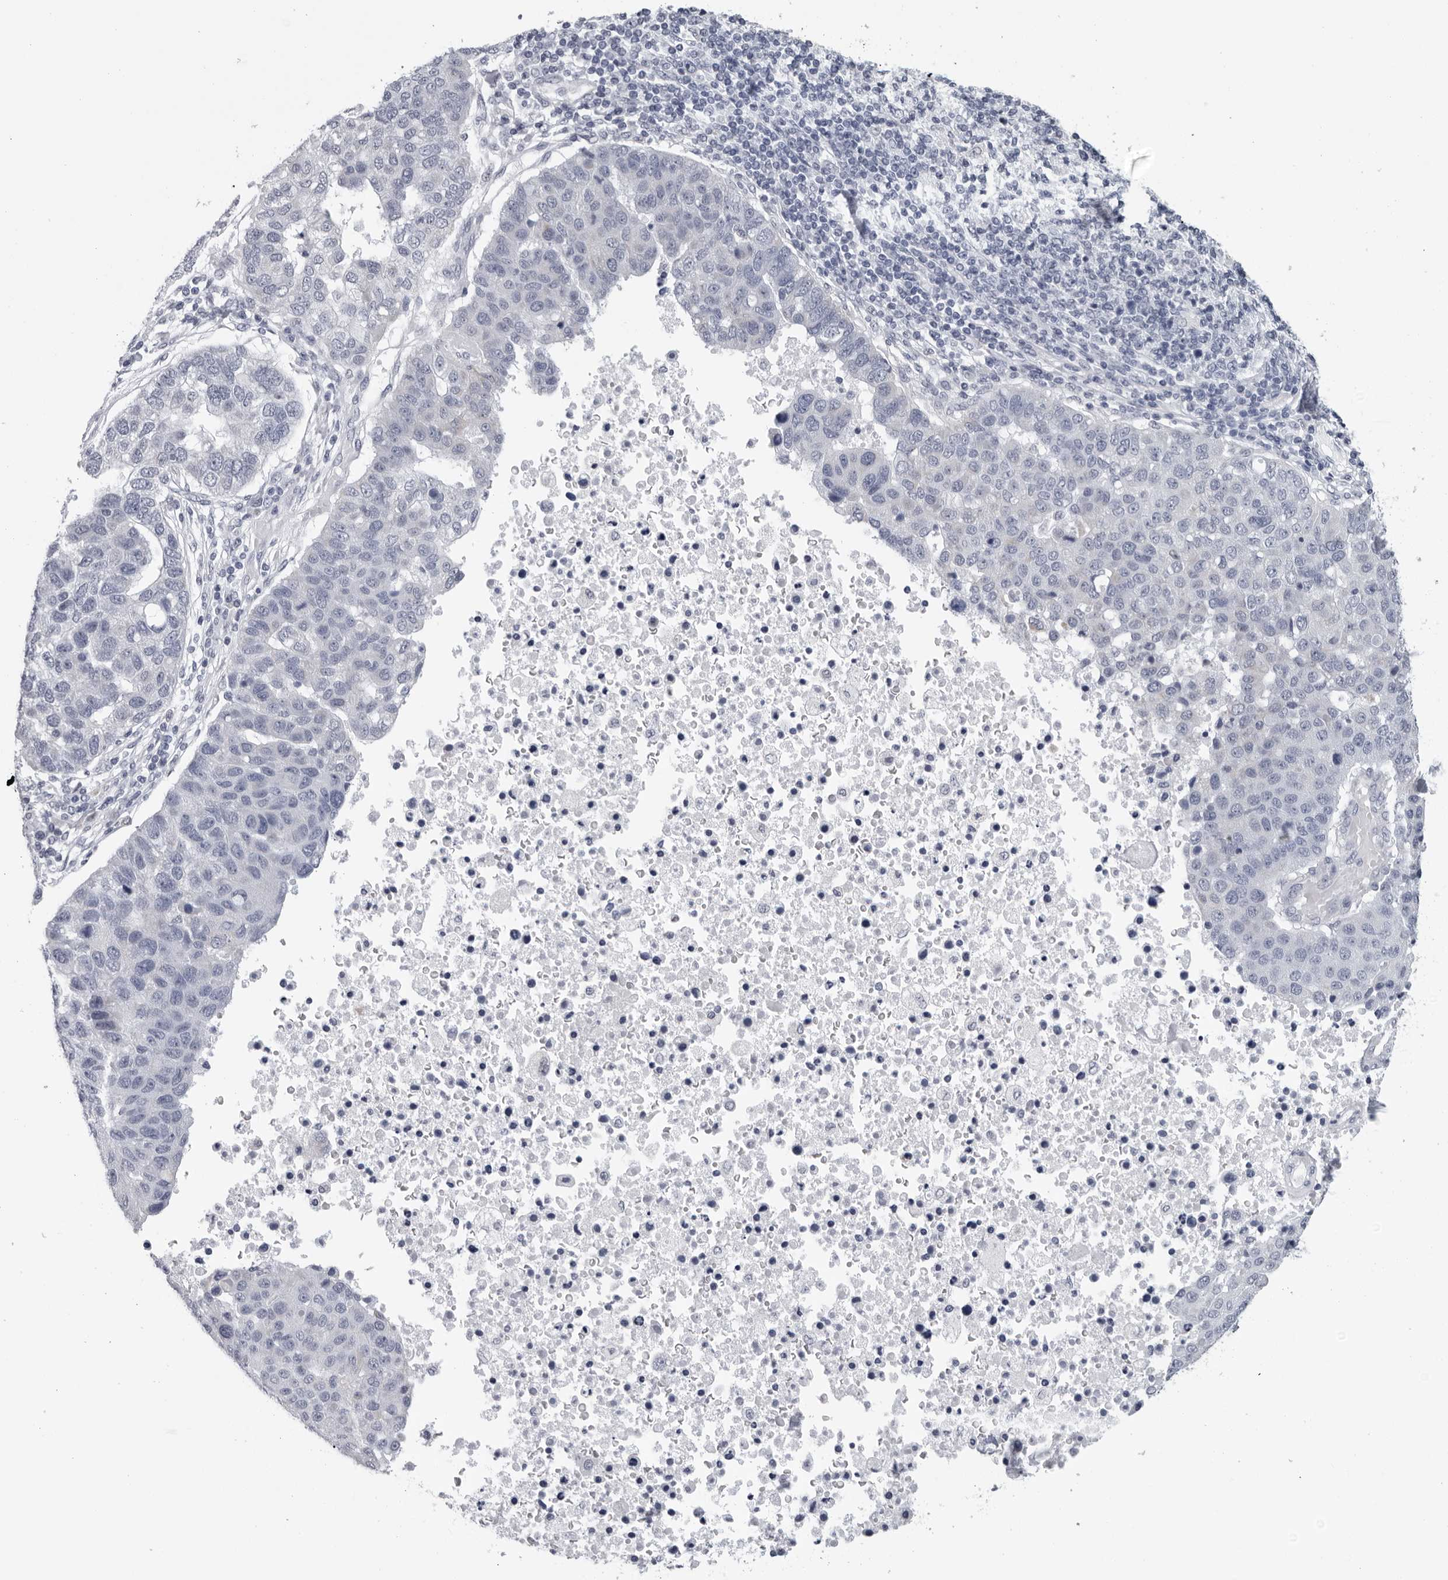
{"staining": {"intensity": "negative", "quantity": "none", "location": "none"}, "tissue": "pancreatic cancer", "cell_type": "Tumor cells", "image_type": "cancer", "snomed": [{"axis": "morphology", "description": "Adenocarcinoma, NOS"}, {"axis": "topography", "description": "Pancreas"}], "caption": "This is a image of IHC staining of pancreatic cancer (adenocarcinoma), which shows no positivity in tumor cells. The staining was performed using DAB to visualize the protein expression in brown, while the nuclei were stained in blue with hematoxylin (Magnification: 20x).", "gene": "CPT2", "patient": {"sex": "female", "age": 61}}